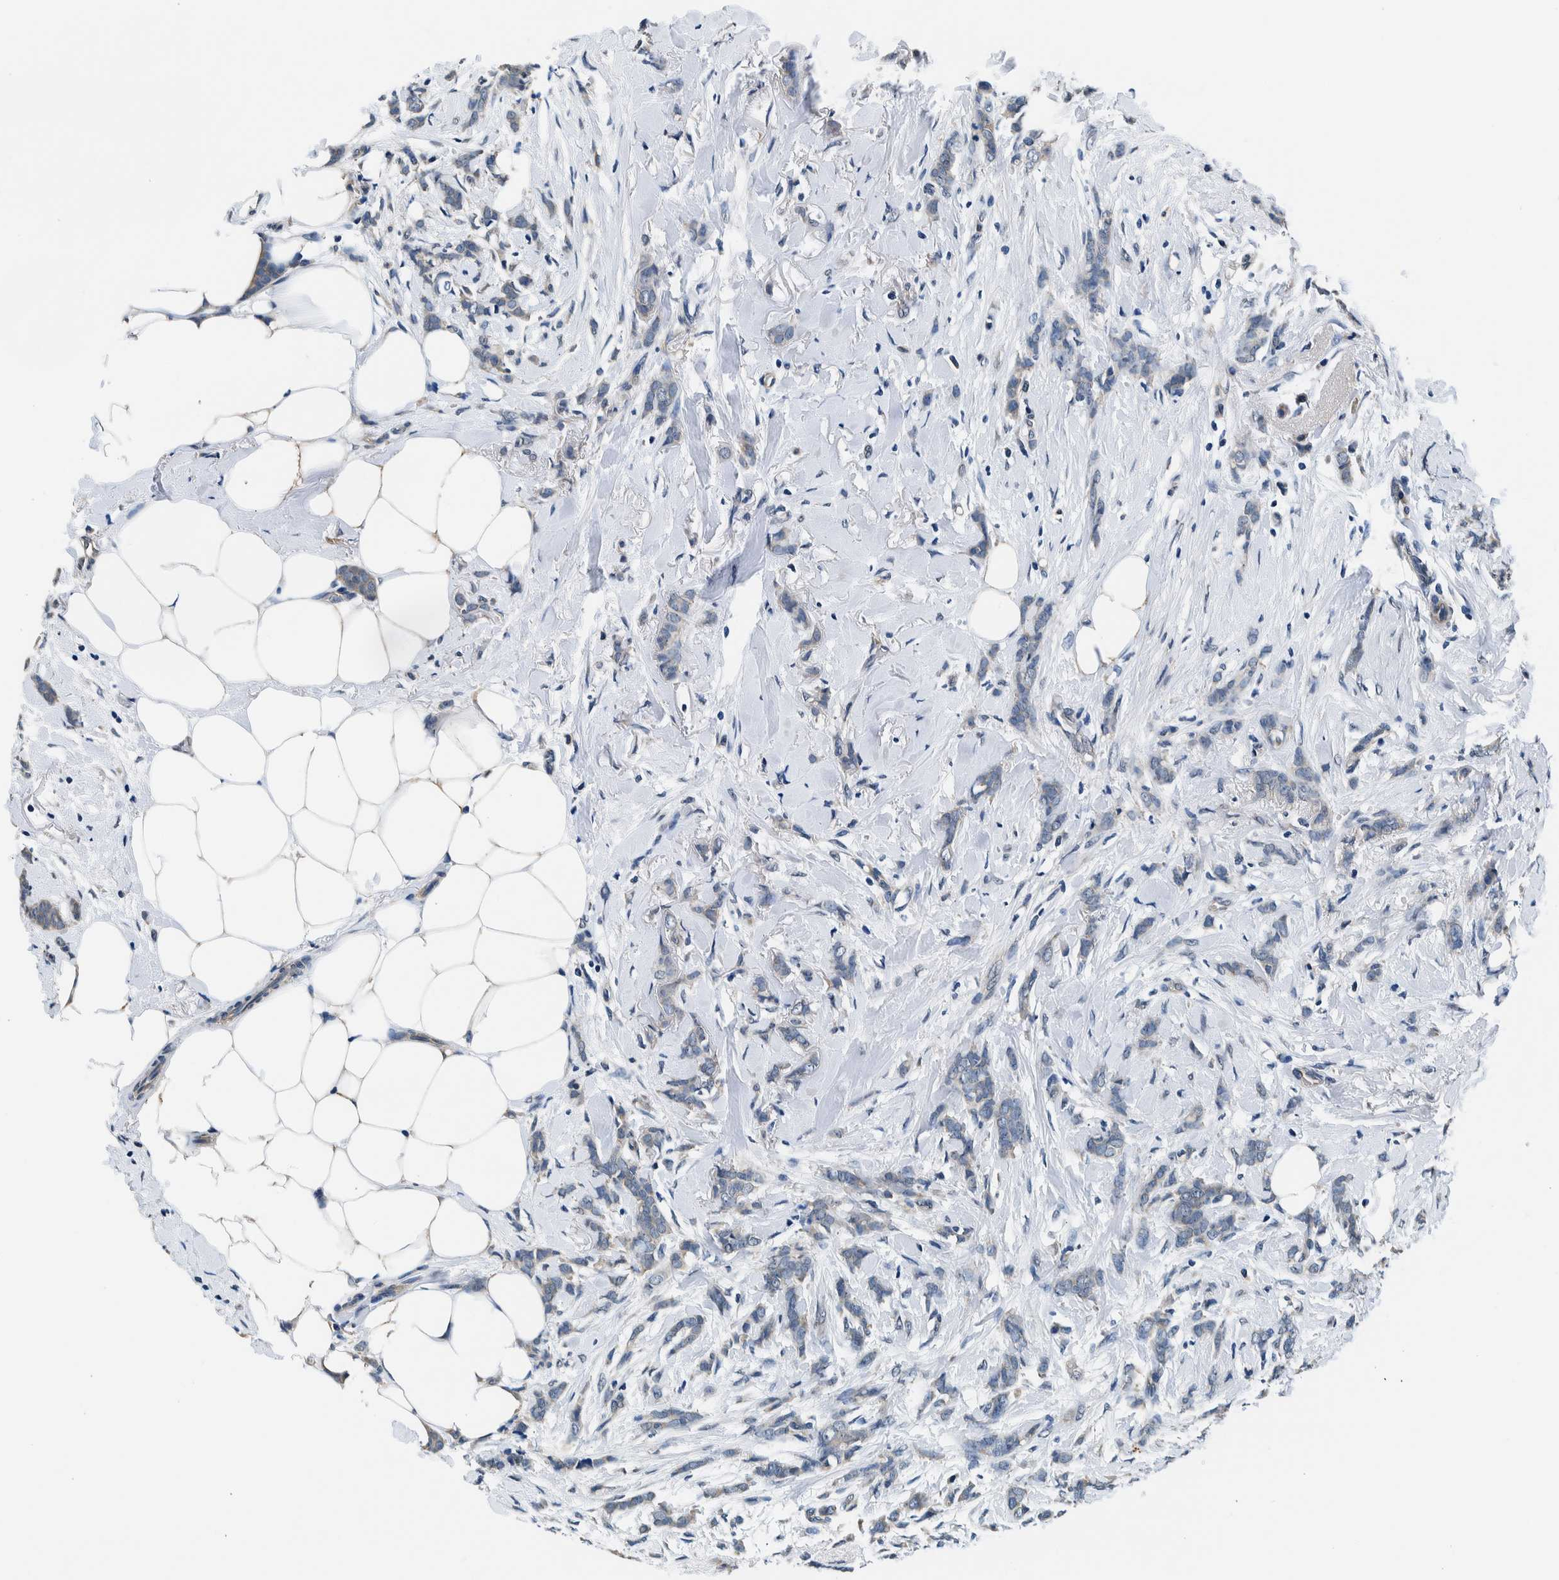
{"staining": {"intensity": "negative", "quantity": "none", "location": "none"}, "tissue": "breast cancer", "cell_type": "Tumor cells", "image_type": "cancer", "snomed": [{"axis": "morphology", "description": "Lobular carcinoma, in situ"}, {"axis": "morphology", "description": "Lobular carcinoma"}, {"axis": "topography", "description": "Breast"}], "caption": "This is a photomicrograph of immunohistochemistry (IHC) staining of breast cancer (lobular carcinoma in situ), which shows no staining in tumor cells.", "gene": "NIBAN2", "patient": {"sex": "female", "age": 41}}